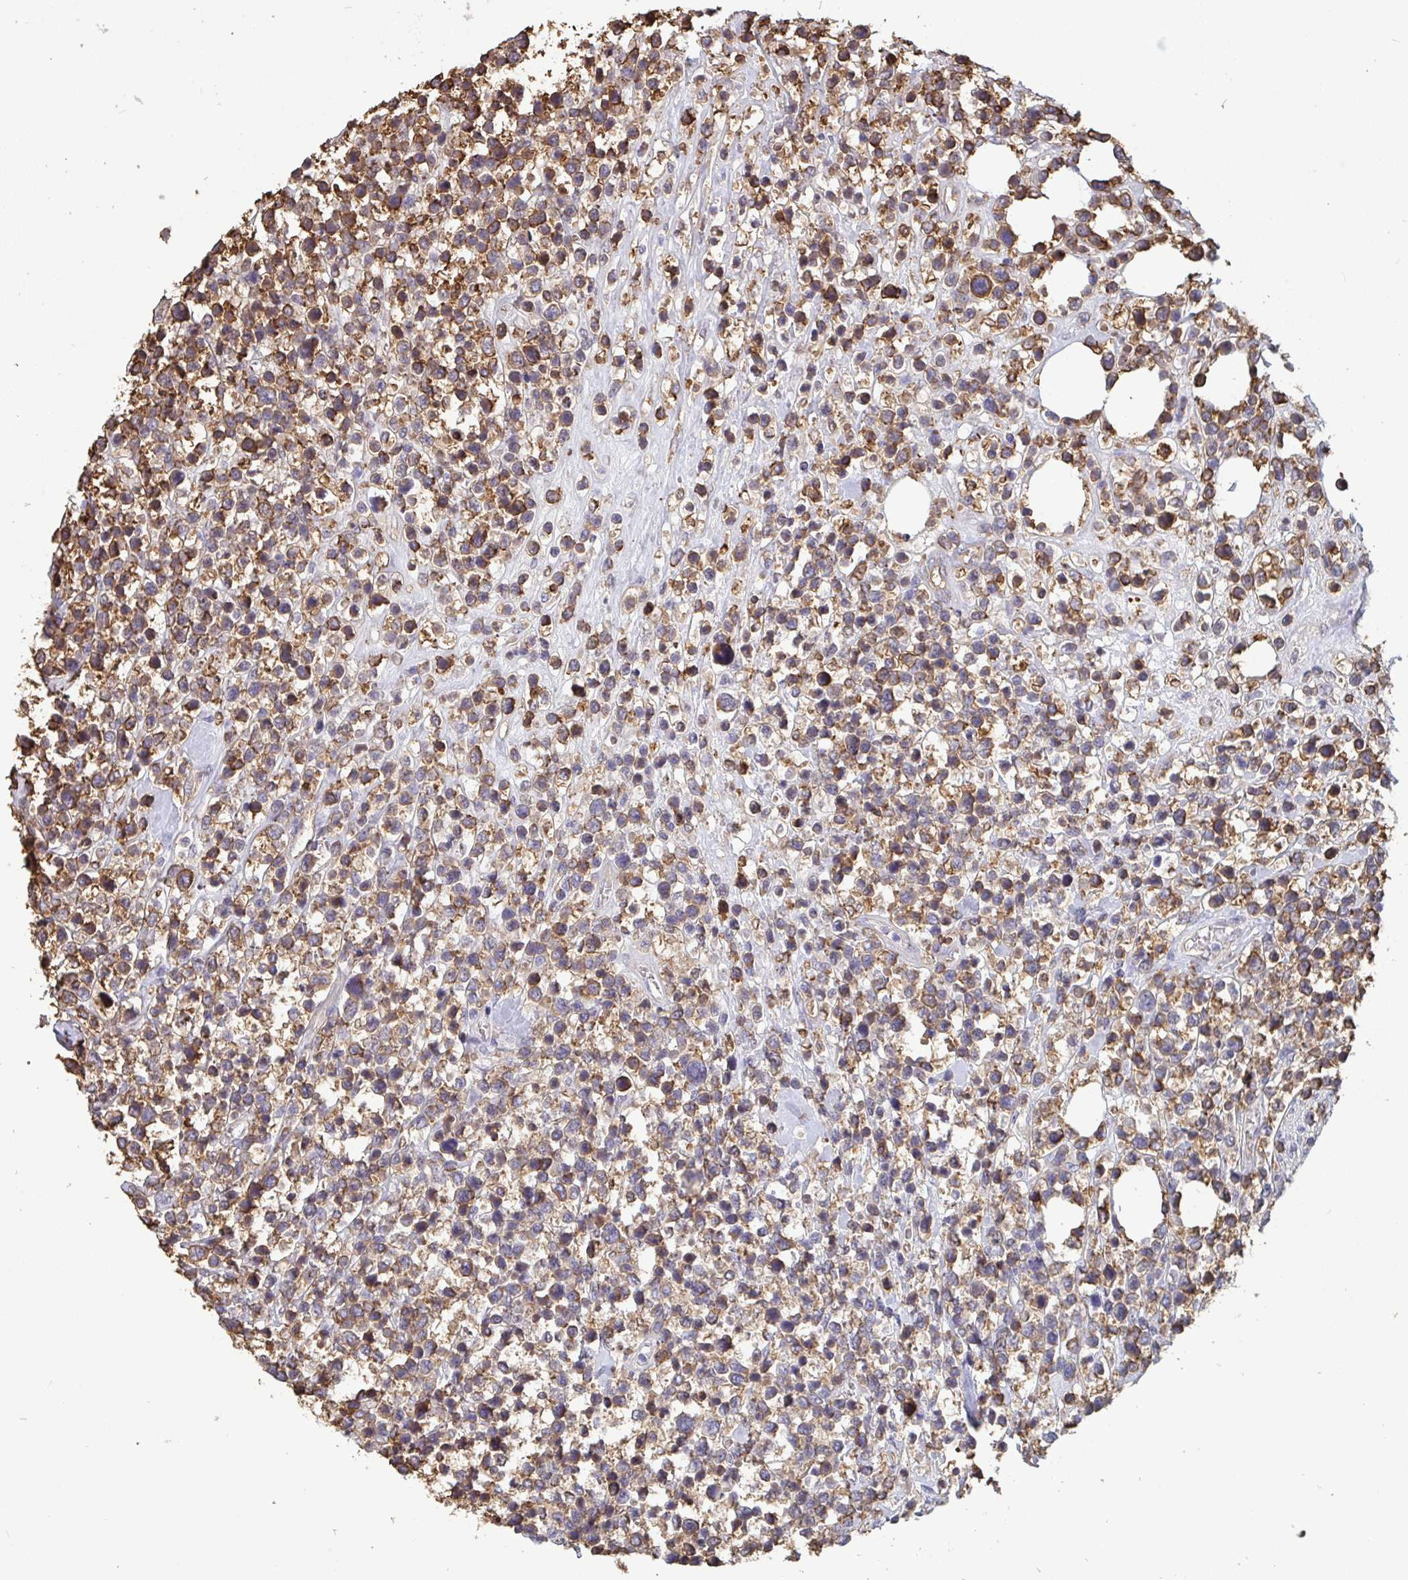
{"staining": {"intensity": "moderate", "quantity": ">75%", "location": "cytoplasmic/membranous"}, "tissue": "lymphoma", "cell_type": "Tumor cells", "image_type": "cancer", "snomed": [{"axis": "morphology", "description": "Malignant lymphoma, non-Hodgkin's type, Low grade"}, {"axis": "topography", "description": "Lymph node"}], "caption": "Protein staining of low-grade malignant lymphoma, non-Hodgkin's type tissue displays moderate cytoplasmic/membranous staining in approximately >75% of tumor cells.", "gene": "ISCU", "patient": {"sex": "male", "age": 60}}